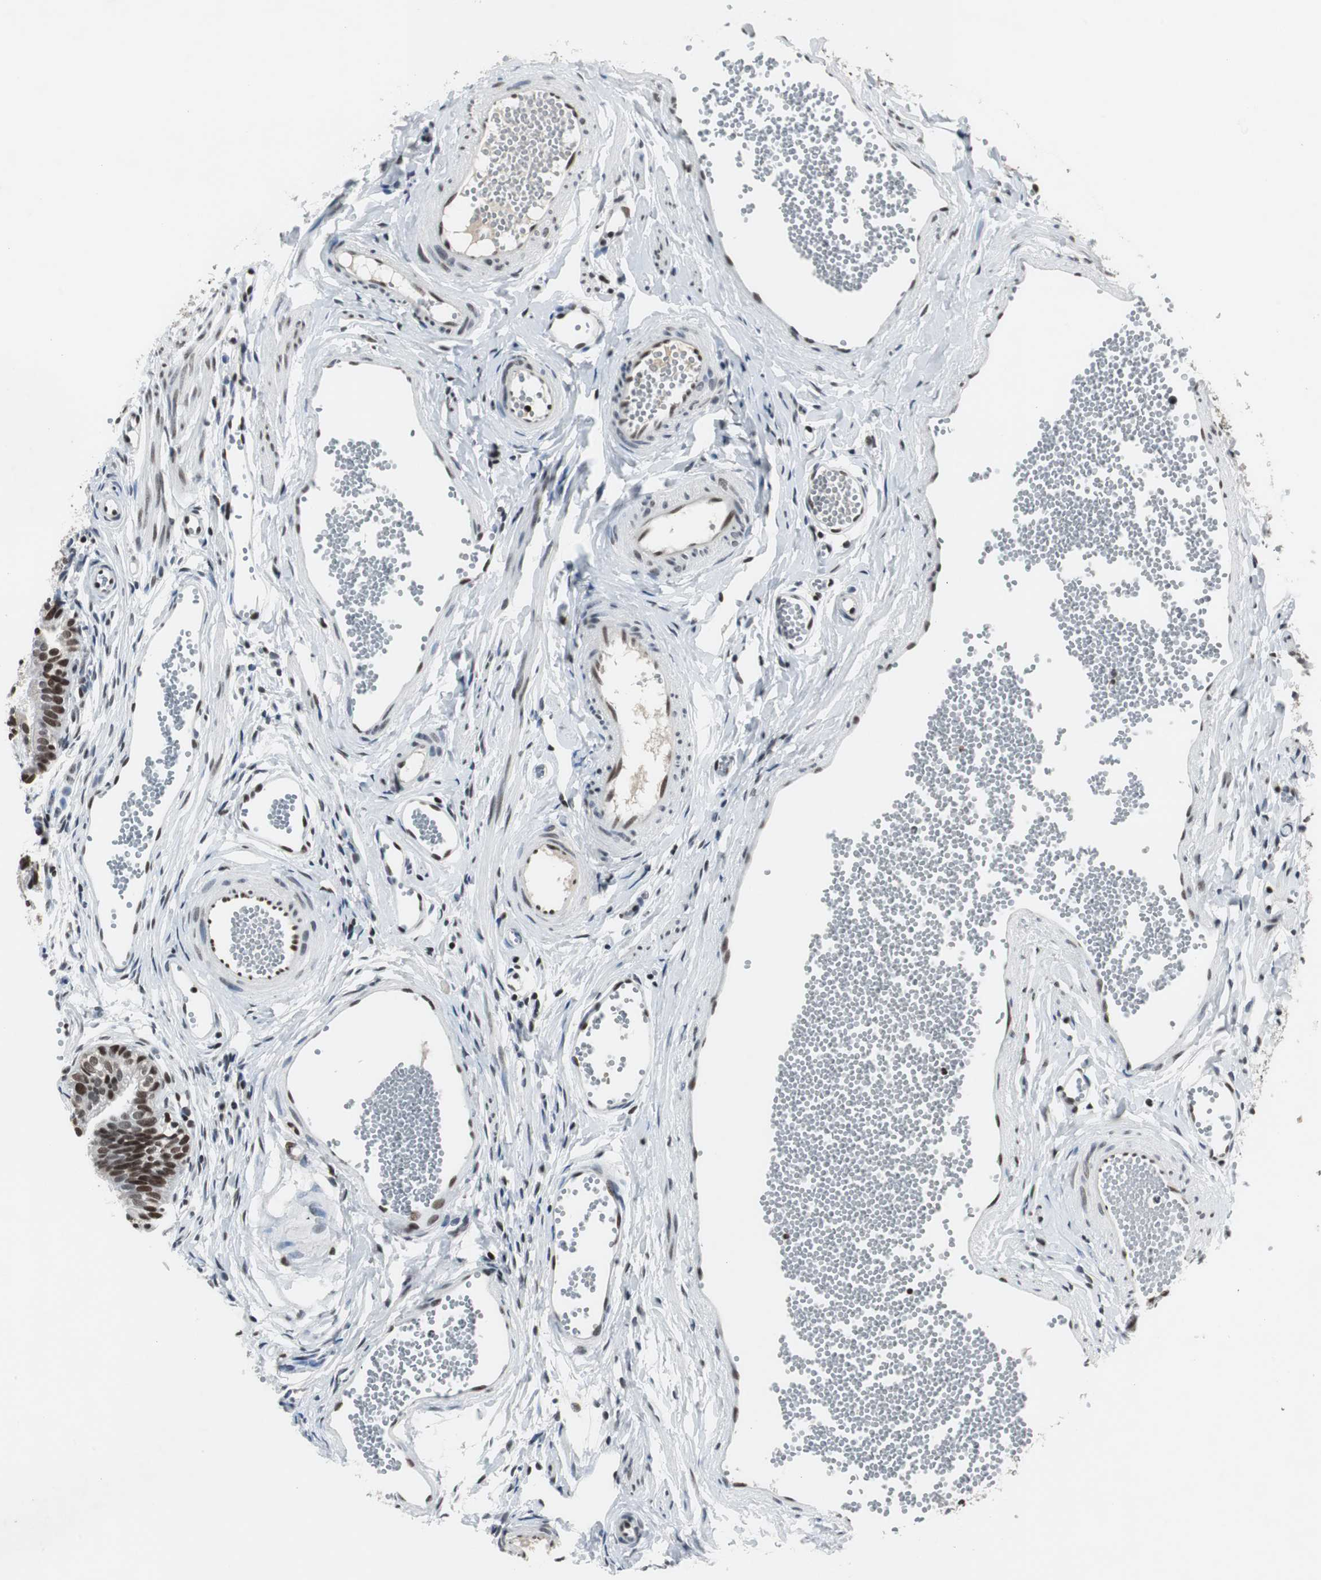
{"staining": {"intensity": "strong", "quantity": ">75%", "location": "nuclear"}, "tissue": "fallopian tube", "cell_type": "Glandular cells", "image_type": "normal", "snomed": [{"axis": "morphology", "description": "Normal tissue, NOS"}, {"axis": "topography", "description": "Fallopian tube"}, {"axis": "topography", "description": "Placenta"}], "caption": "Immunohistochemistry image of benign human fallopian tube stained for a protein (brown), which exhibits high levels of strong nuclear staining in approximately >75% of glandular cells.", "gene": "RAD9A", "patient": {"sex": "female", "age": 34}}